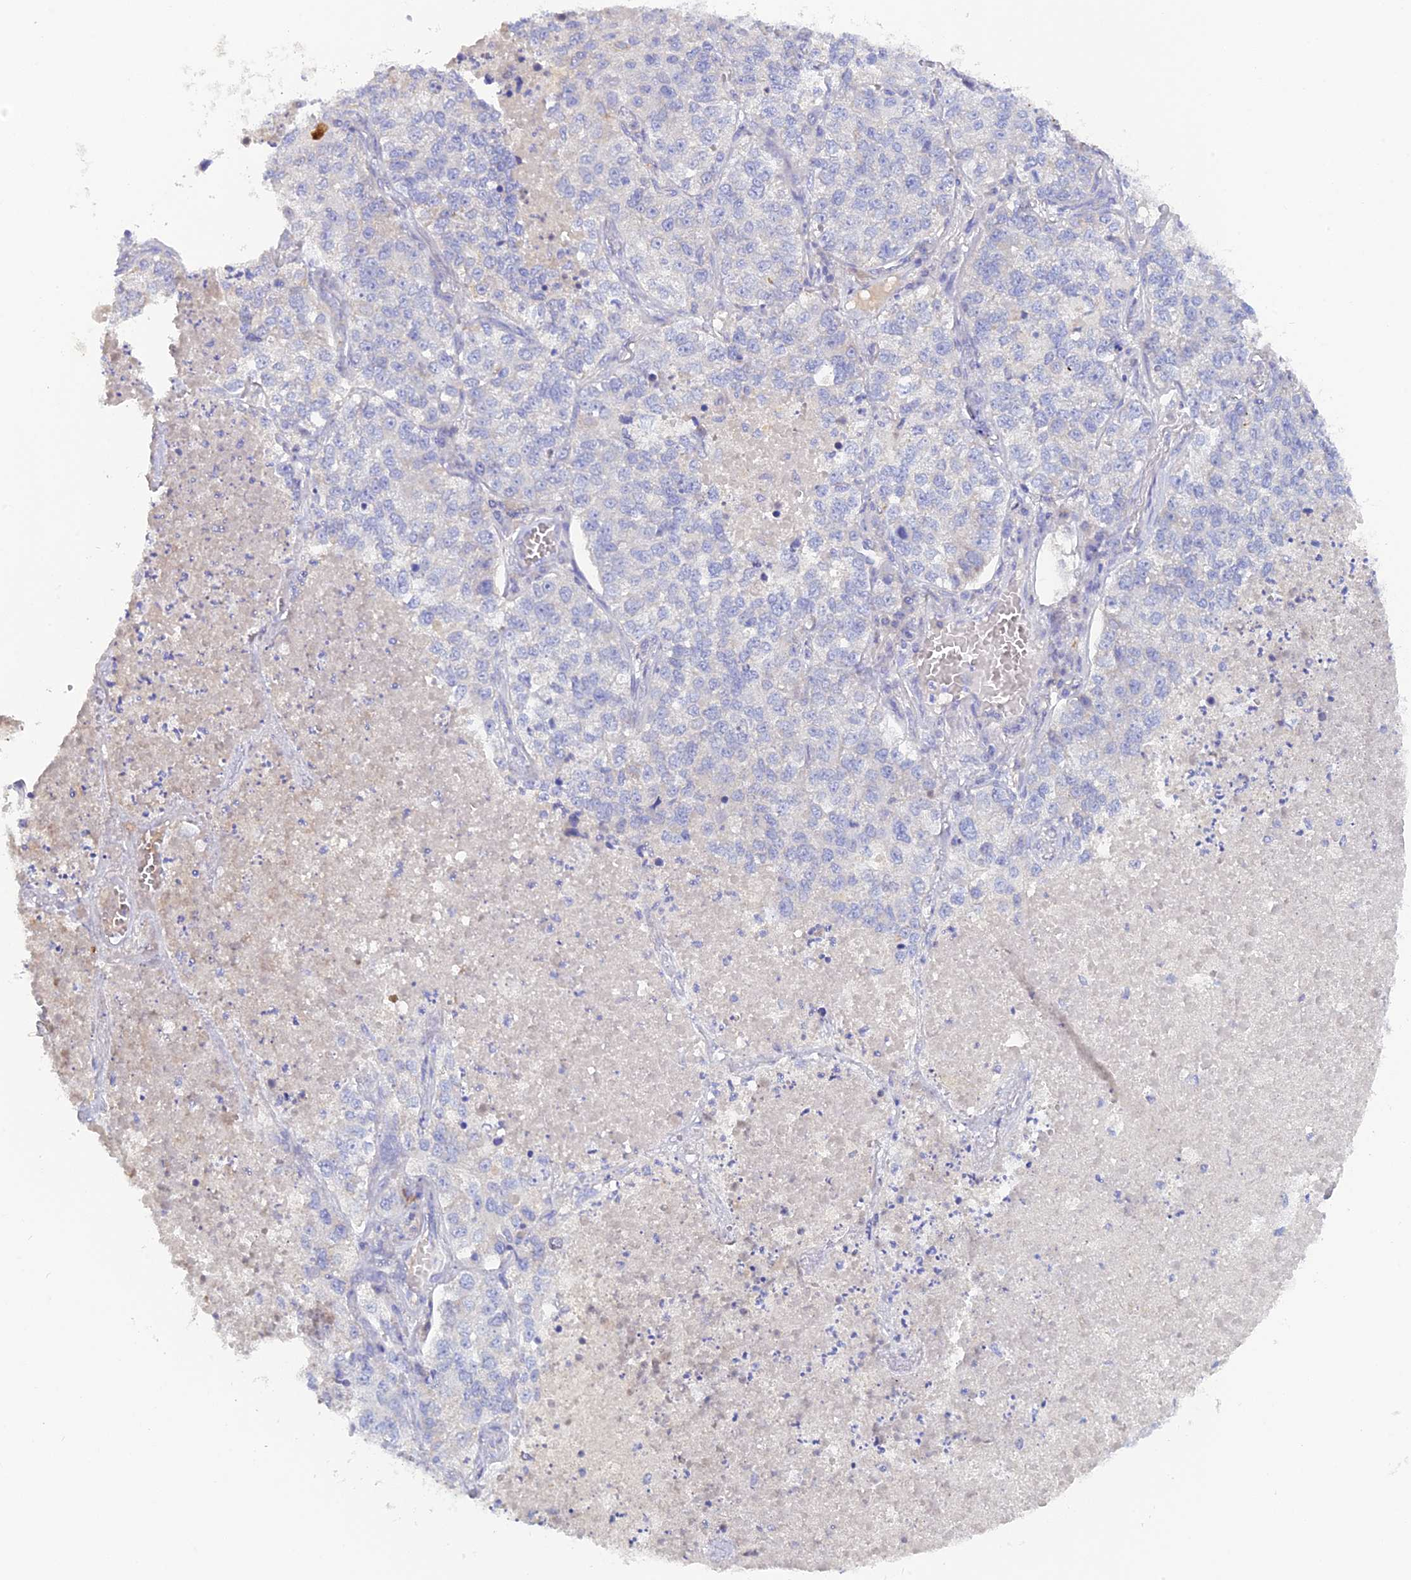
{"staining": {"intensity": "negative", "quantity": "none", "location": "none"}, "tissue": "lung cancer", "cell_type": "Tumor cells", "image_type": "cancer", "snomed": [{"axis": "morphology", "description": "Adenocarcinoma, NOS"}, {"axis": "topography", "description": "Lung"}], "caption": "The histopathology image shows no significant expression in tumor cells of adenocarcinoma (lung).", "gene": "ADGRA1", "patient": {"sex": "male", "age": 49}}